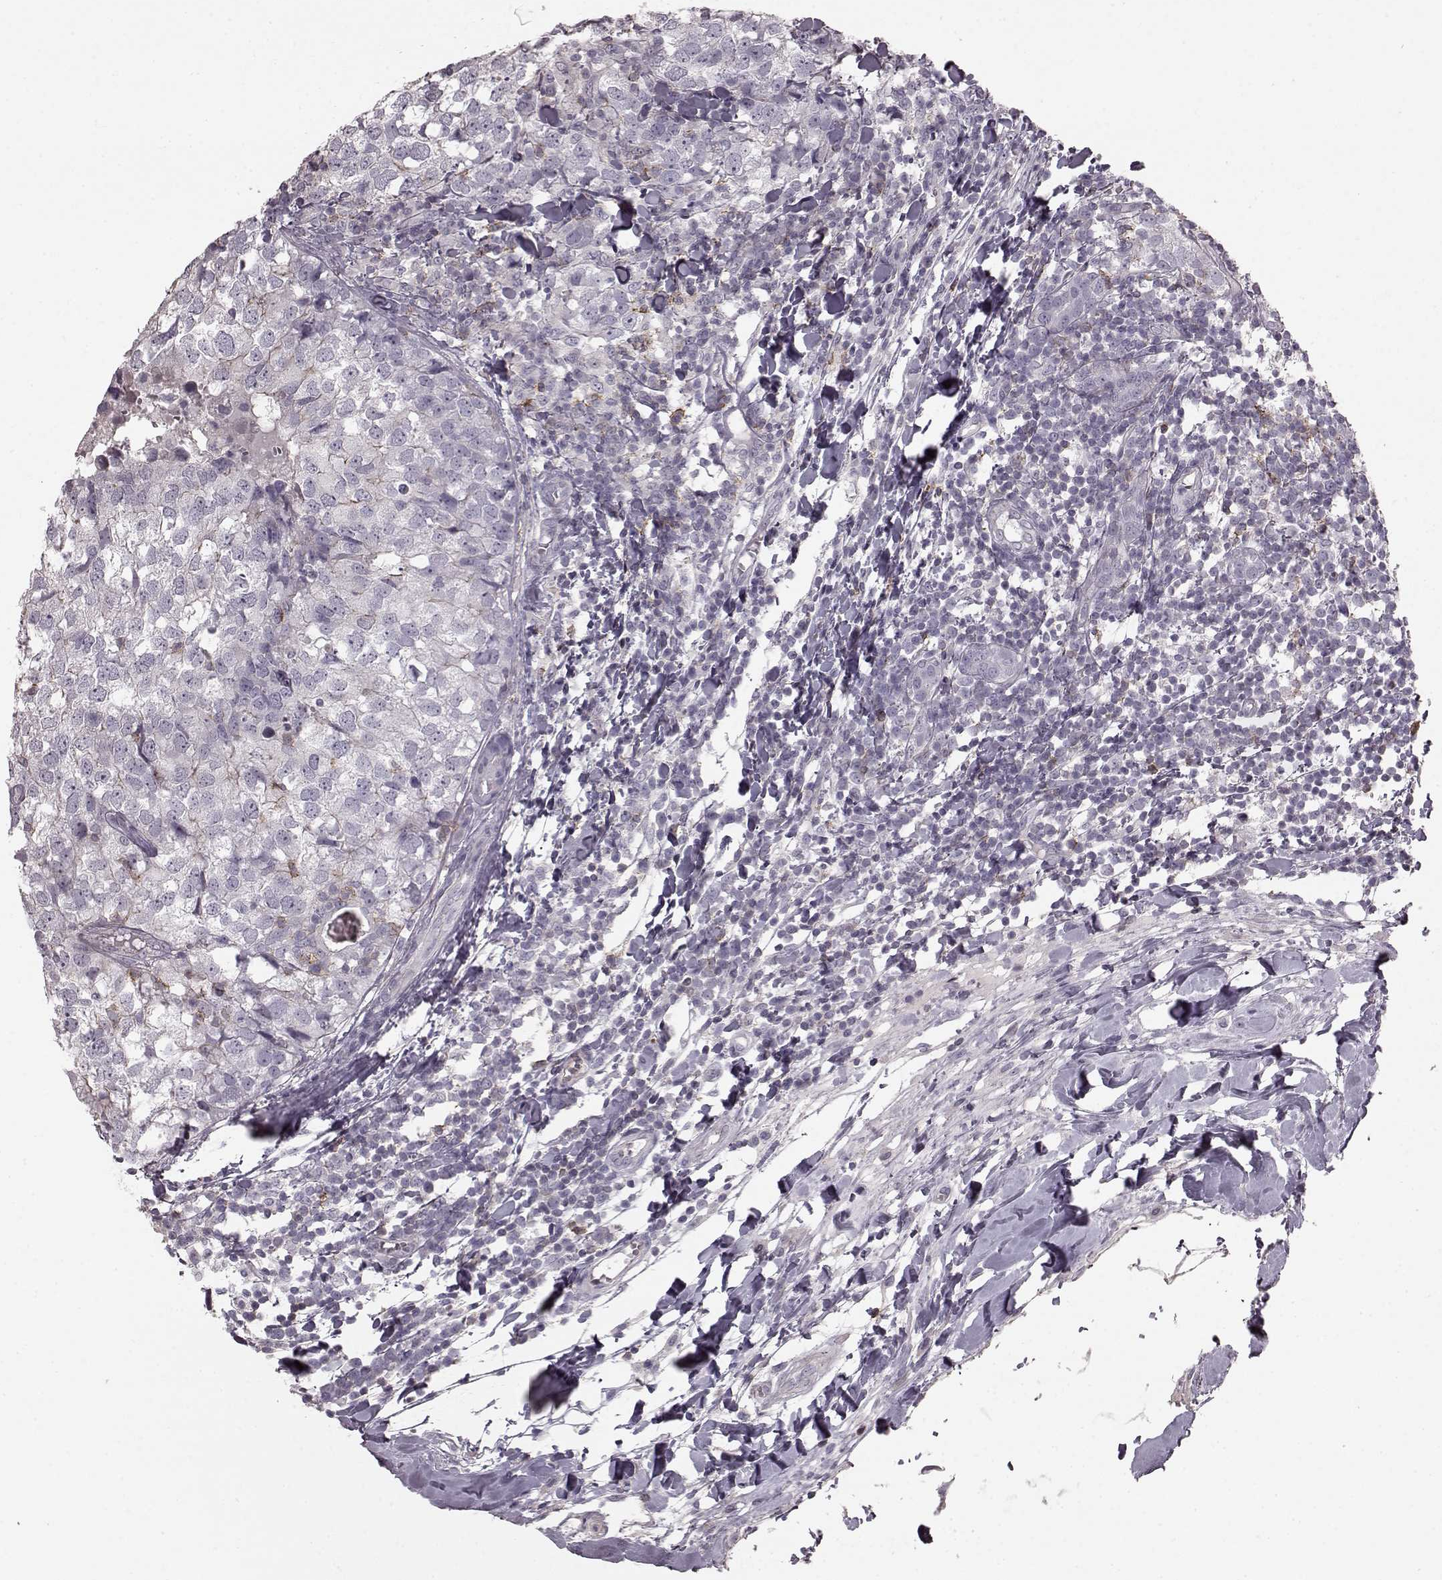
{"staining": {"intensity": "negative", "quantity": "none", "location": "none"}, "tissue": "breast cancer", "cell_type": "Tumor cells", "image_type": "cancer", "snomed": [{"axis": "morphology", "description": "Duct carcinoma"}, {"axis": "topography", "description": "Breast"}], "caption": "Protein analysis of breast cancer (intraductal carcinoma) displays no significant expression in tumor cells. The staining was performed using DAB to visualize the protein expression in brown, while the nuclei were stained in blue with hematoxylin (Magnification: 20x).", "gene": "PDCD1", "patient": {"sex": "female", "age": 30}}